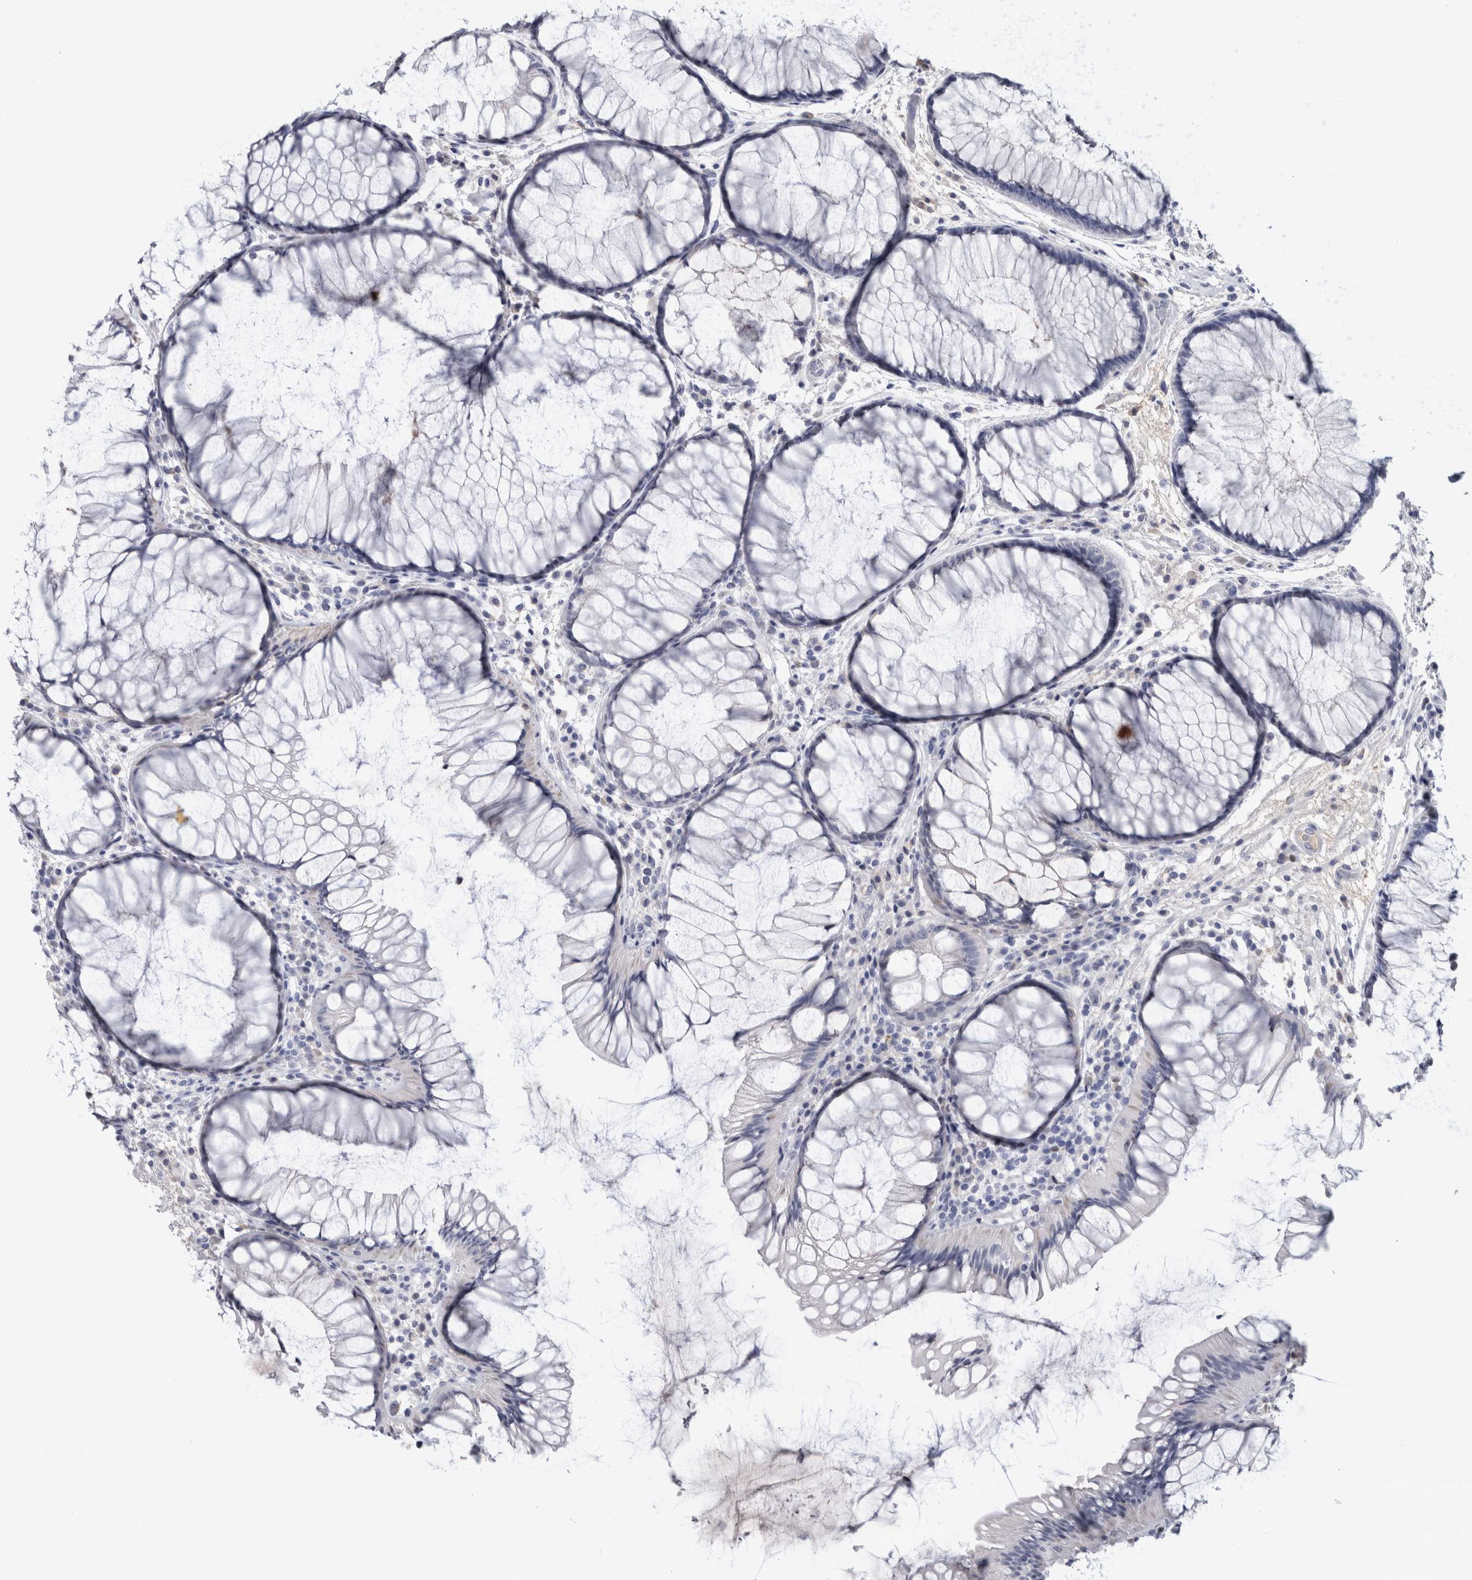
{"staining": {"intensity": "negative", "quantity": "none", "location": "none"}, "tissue": "rectum", "cell_type": "Glandular cells", "image_type": "normal", "snomed": [{"axis": "morphology", "description": "Normal tissue, NOS"}, {"axis": "topography", "description": "Rectum"}], "caption": "This is an immunohistochemistry (IHC) histopathology image of benign human rectum. There is no staining in glandular cells.", "gene": "PAX5", "patient": {"sex": "male", "age": 51}}